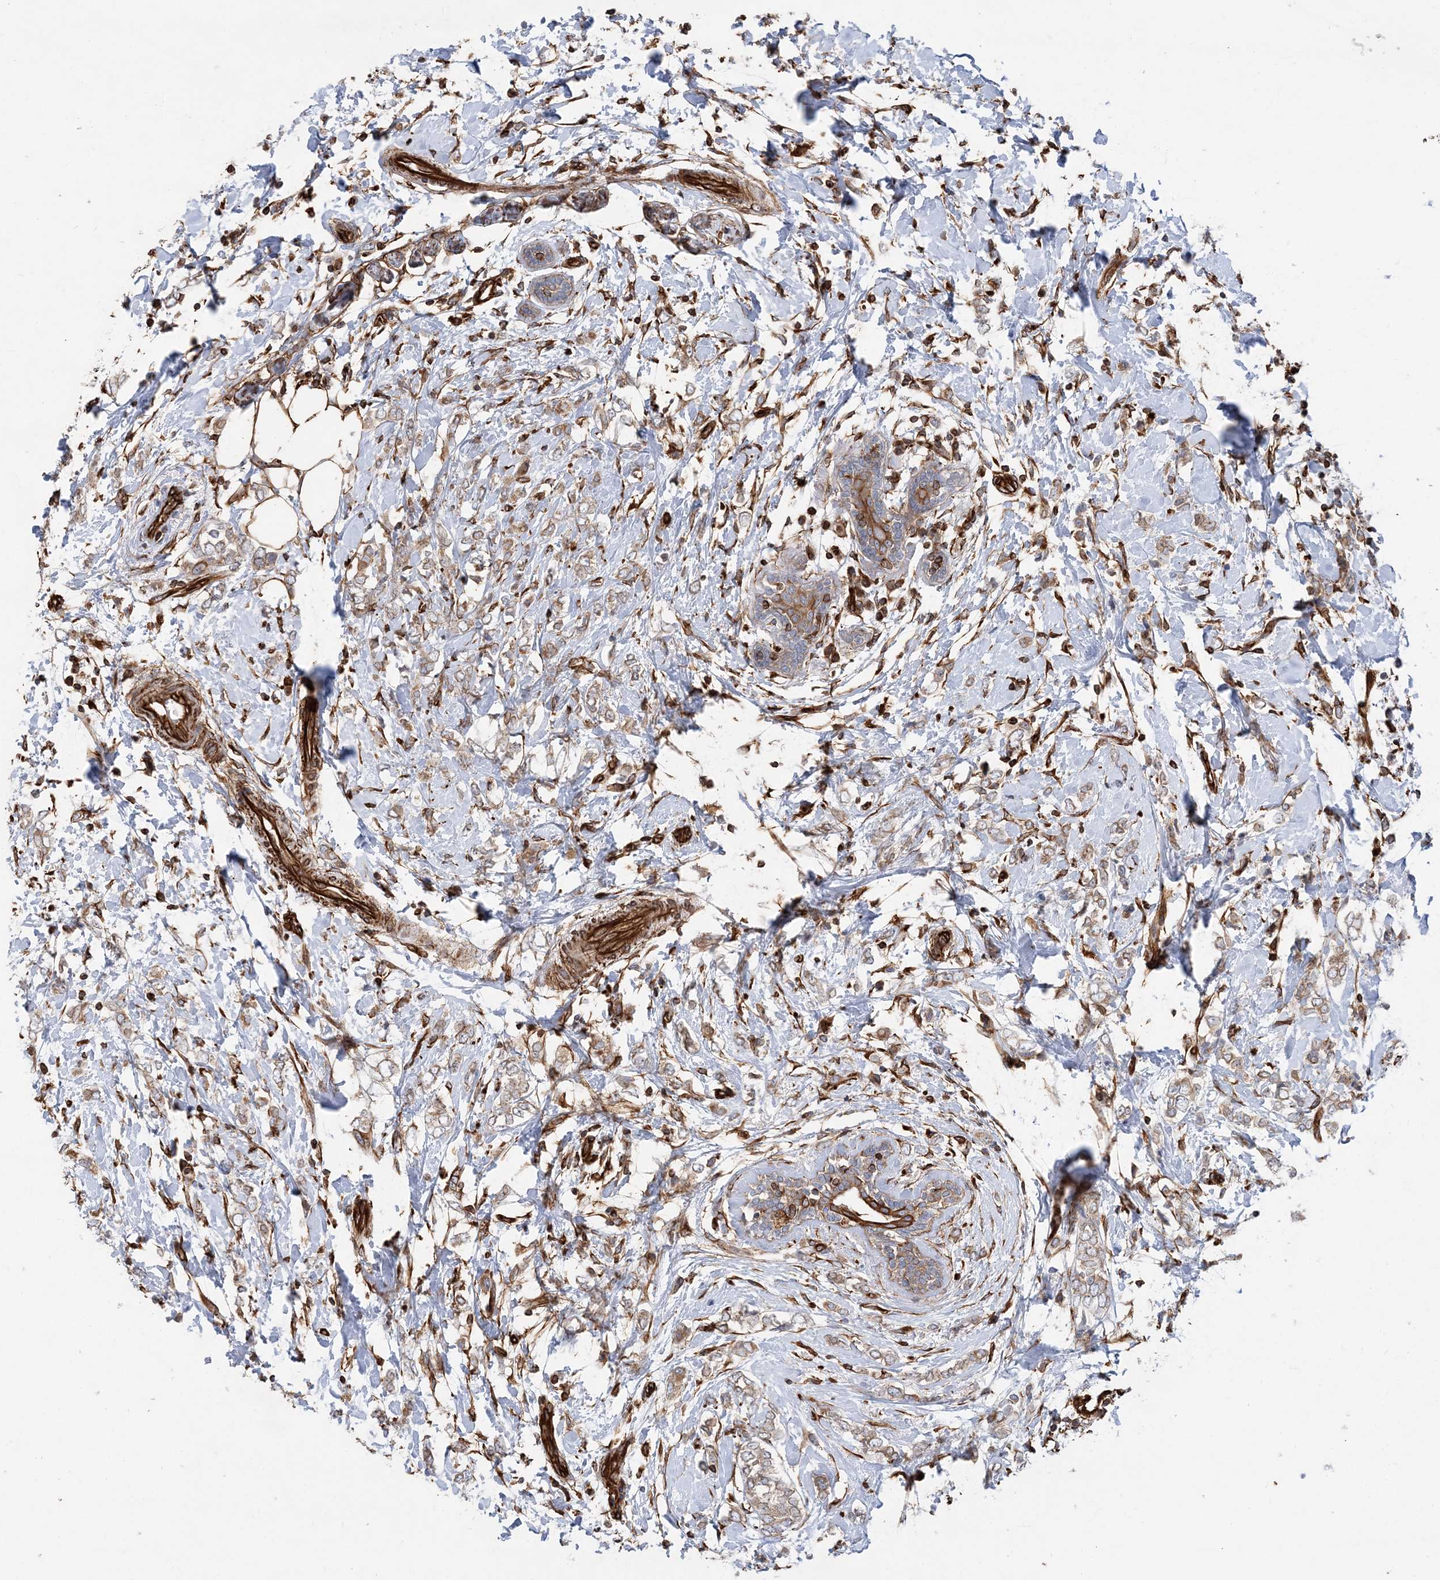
{"staining": {"intensity": "weak", "quantity": "25%-75%", "location": "cytoplasmic/membranous"}, "tissue": "breast cancer", "cell_type": "Tumor cells", "image_type": "cancer", "snomed": [{"axis": "morphology", "description": "Normal tissue, NOS"}, {"axis": "morphology", "description": "Lobular carcinoma"}, {"axis": "topography", "description": "Breast"}], "caption": "This photomicrograph displays lobular carcinoma (breast) stained with immunohistochemistry to label a protein in brown. The cytoplasmic/membranous of tumor cells show weak positivity for the protein. Nuclei are counter-stained blue.", "gene": "FAM114A2", "patient": {"sex": "female", "age": 47}}